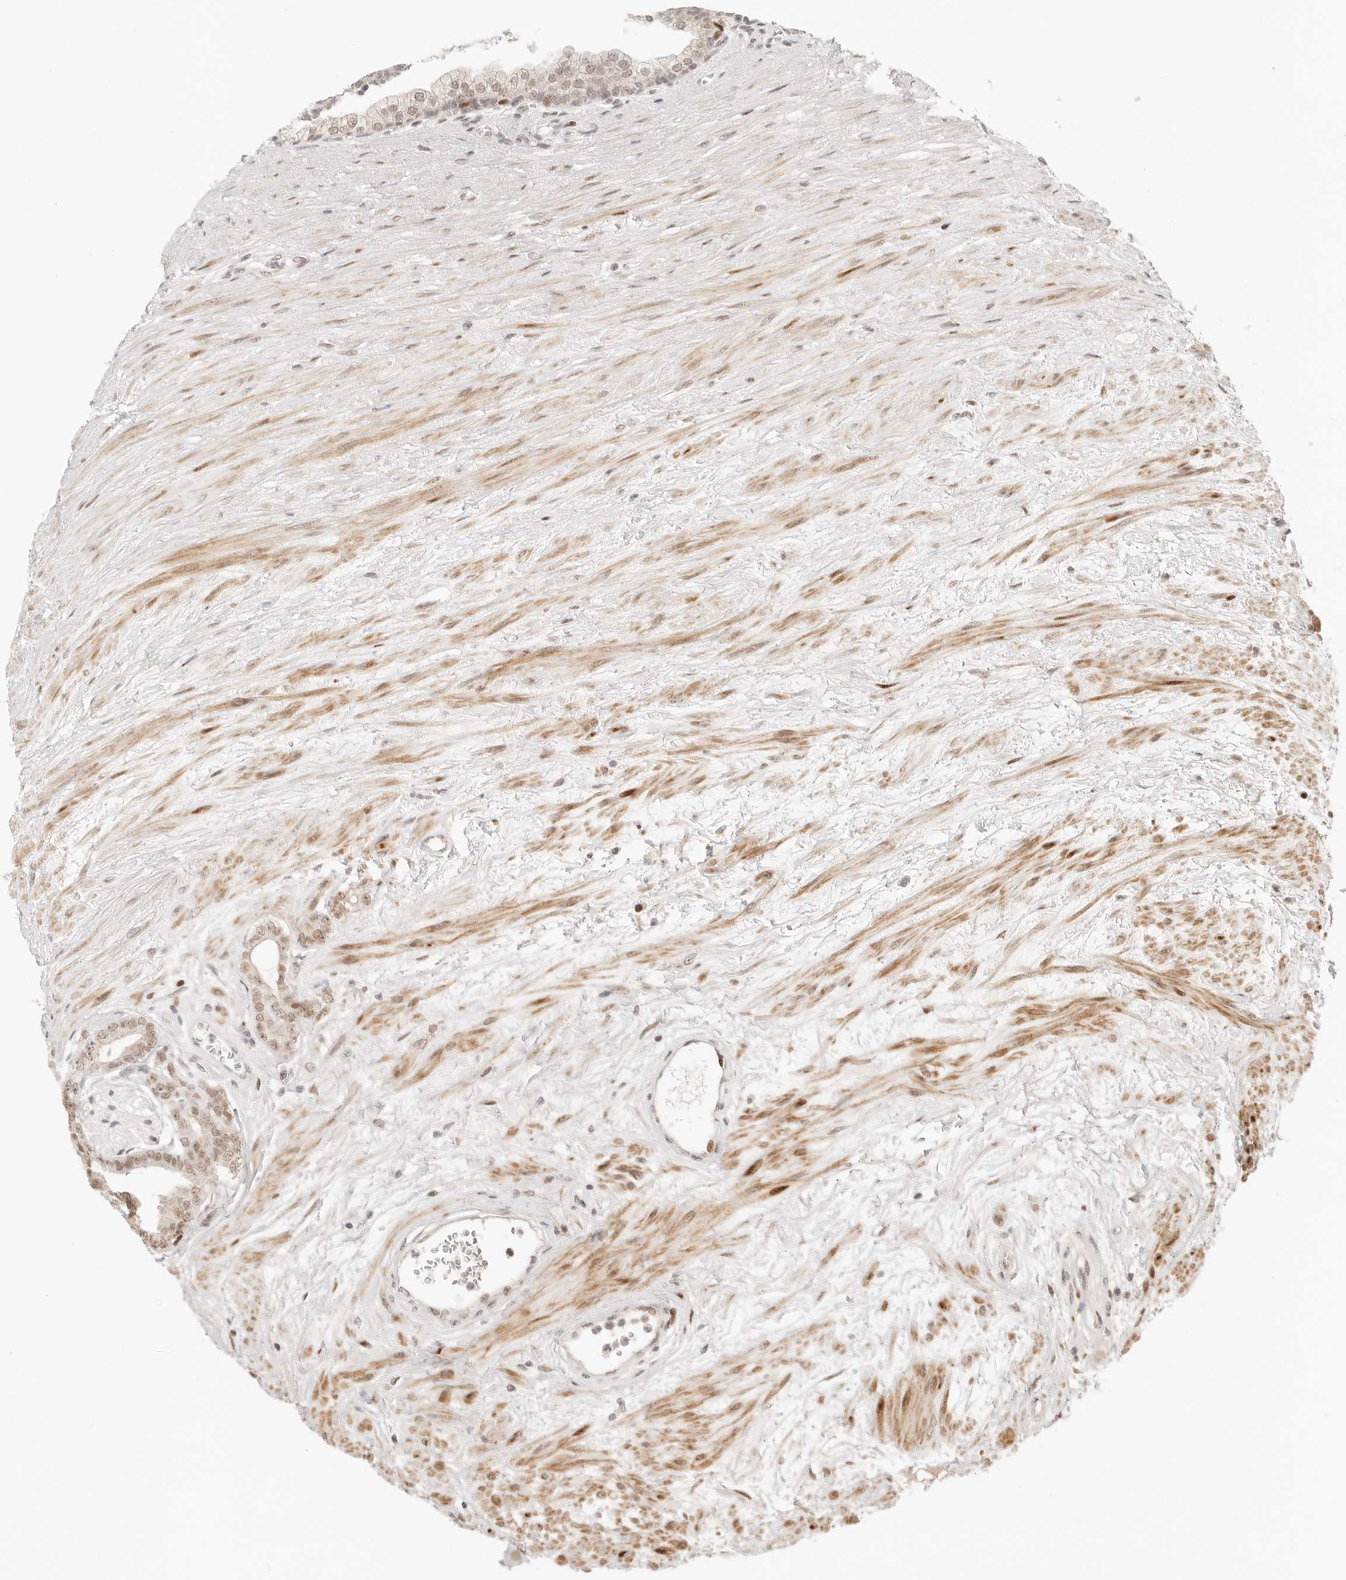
{"staining": {"intensity": "weak", "quantity": ">75%", "location": "nuclear"}, "tissue": "prostate cancer", "cell_type": "Tumor cells", "image_type": "cancer", "snomed": [{"axis": "morphology", "description": "Adenocarcinoma, Low grade"}, {"axis": "topography", "description": "Prostate"}], "caption": "An immunohistochemistry (IHC) image of neoplastic tissue is shown. Protein staining in brown shows weak nuclear positivity in prostate adenocarcinoma (low-grade) within tumor cells. (DAB IHC with brightfield microscopy, high magnification).", "gene": "HOXC5", "patient": {"sex": "male", "age": 60}}